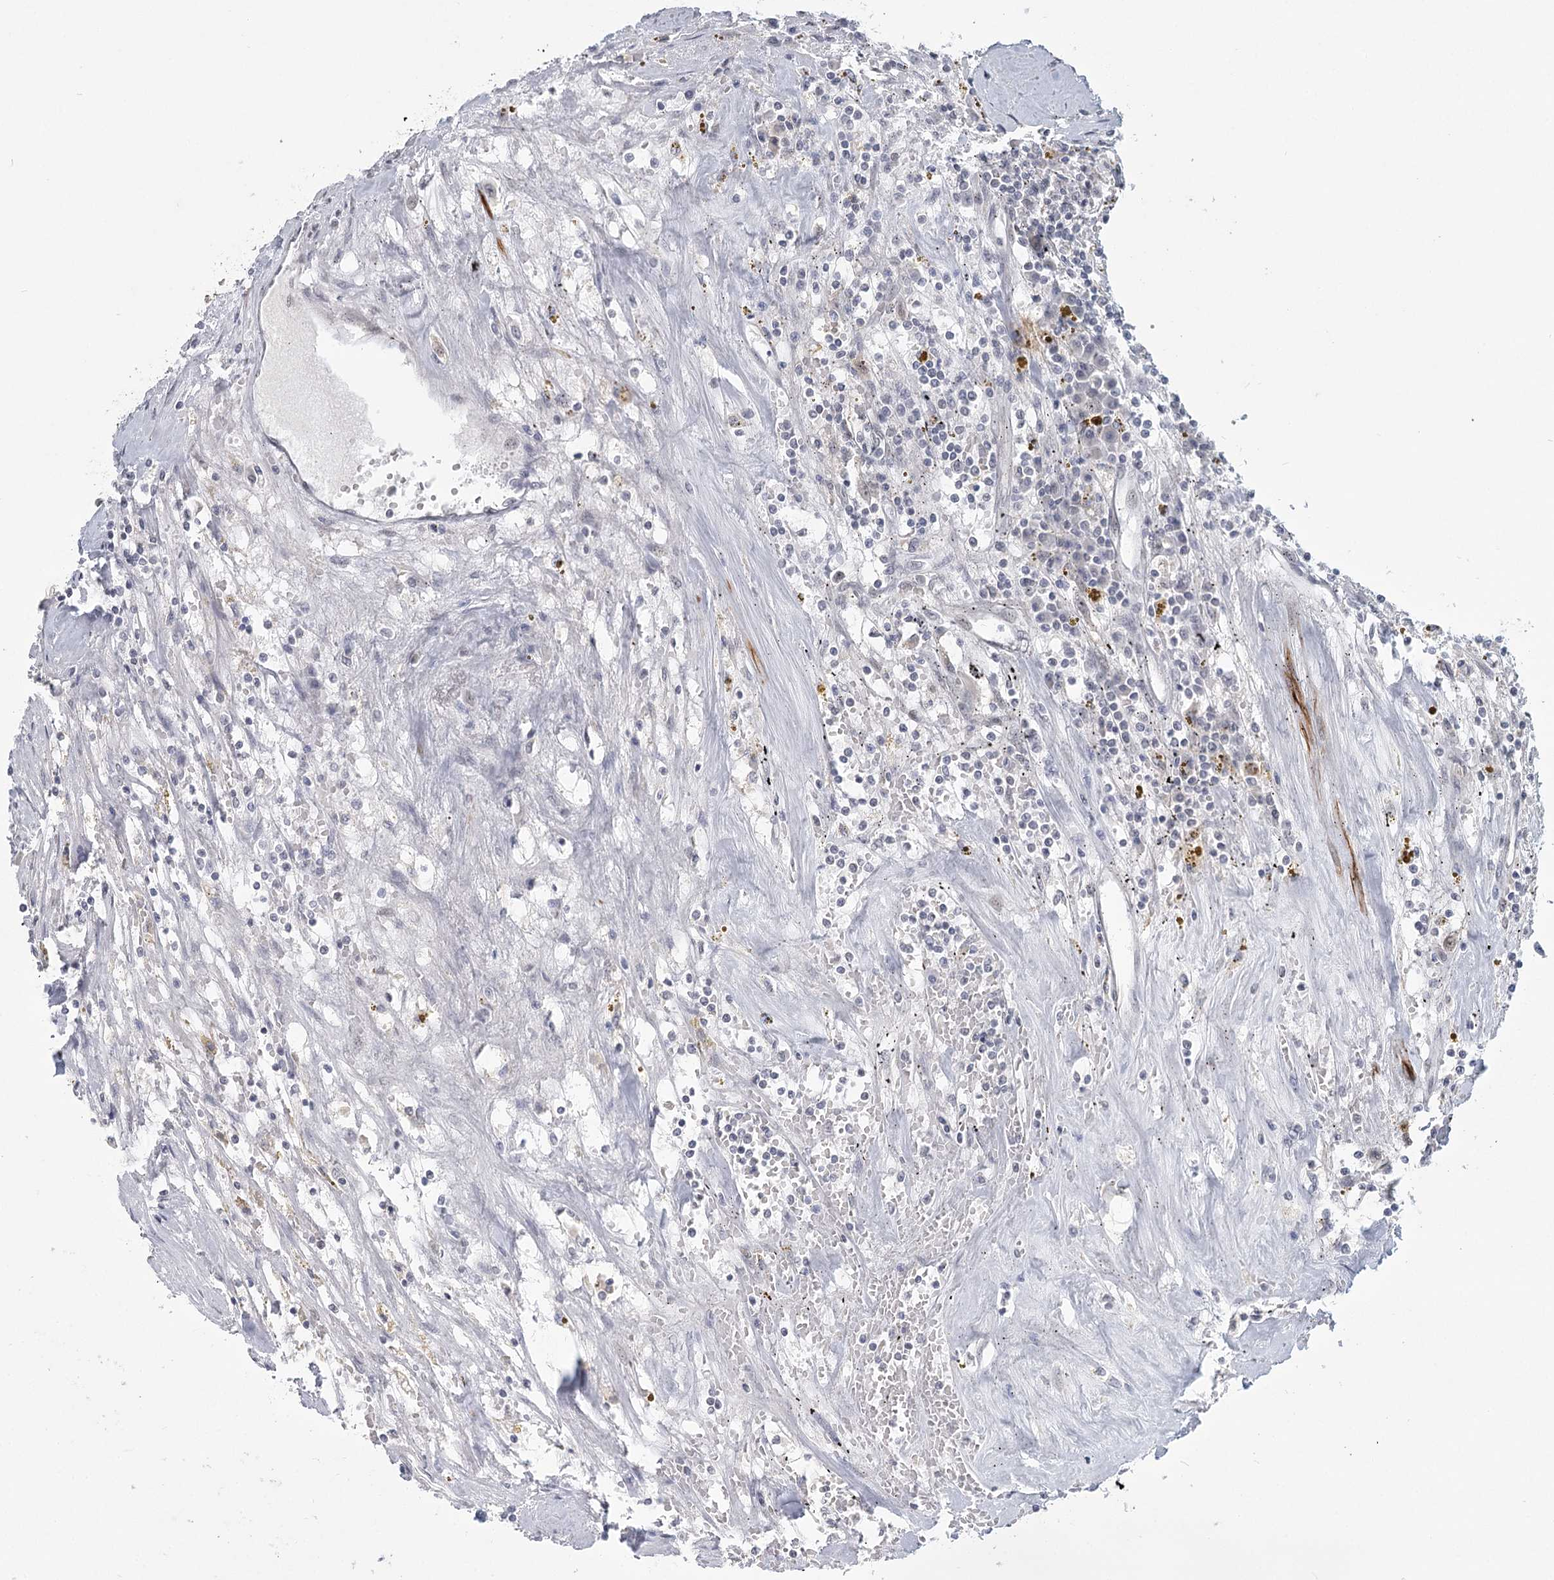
{"staining": {"intensity": "negative", "quantity": "none", "location": "none"}, "tissue": "renal cancer", "cell_type": "Tumor cells", "image_type": "cancer", "snomed": [{"axis": "morphology", "description": "Adenocarcinoma, NOS"}, {"axis": "topography", "description": "Kidney"}], "caption": "The micrograph demonstrates no staining of tumor cells in renal cancer.", "gene": "TMEM70", "patient": {"sex": "male", "age": 56}}